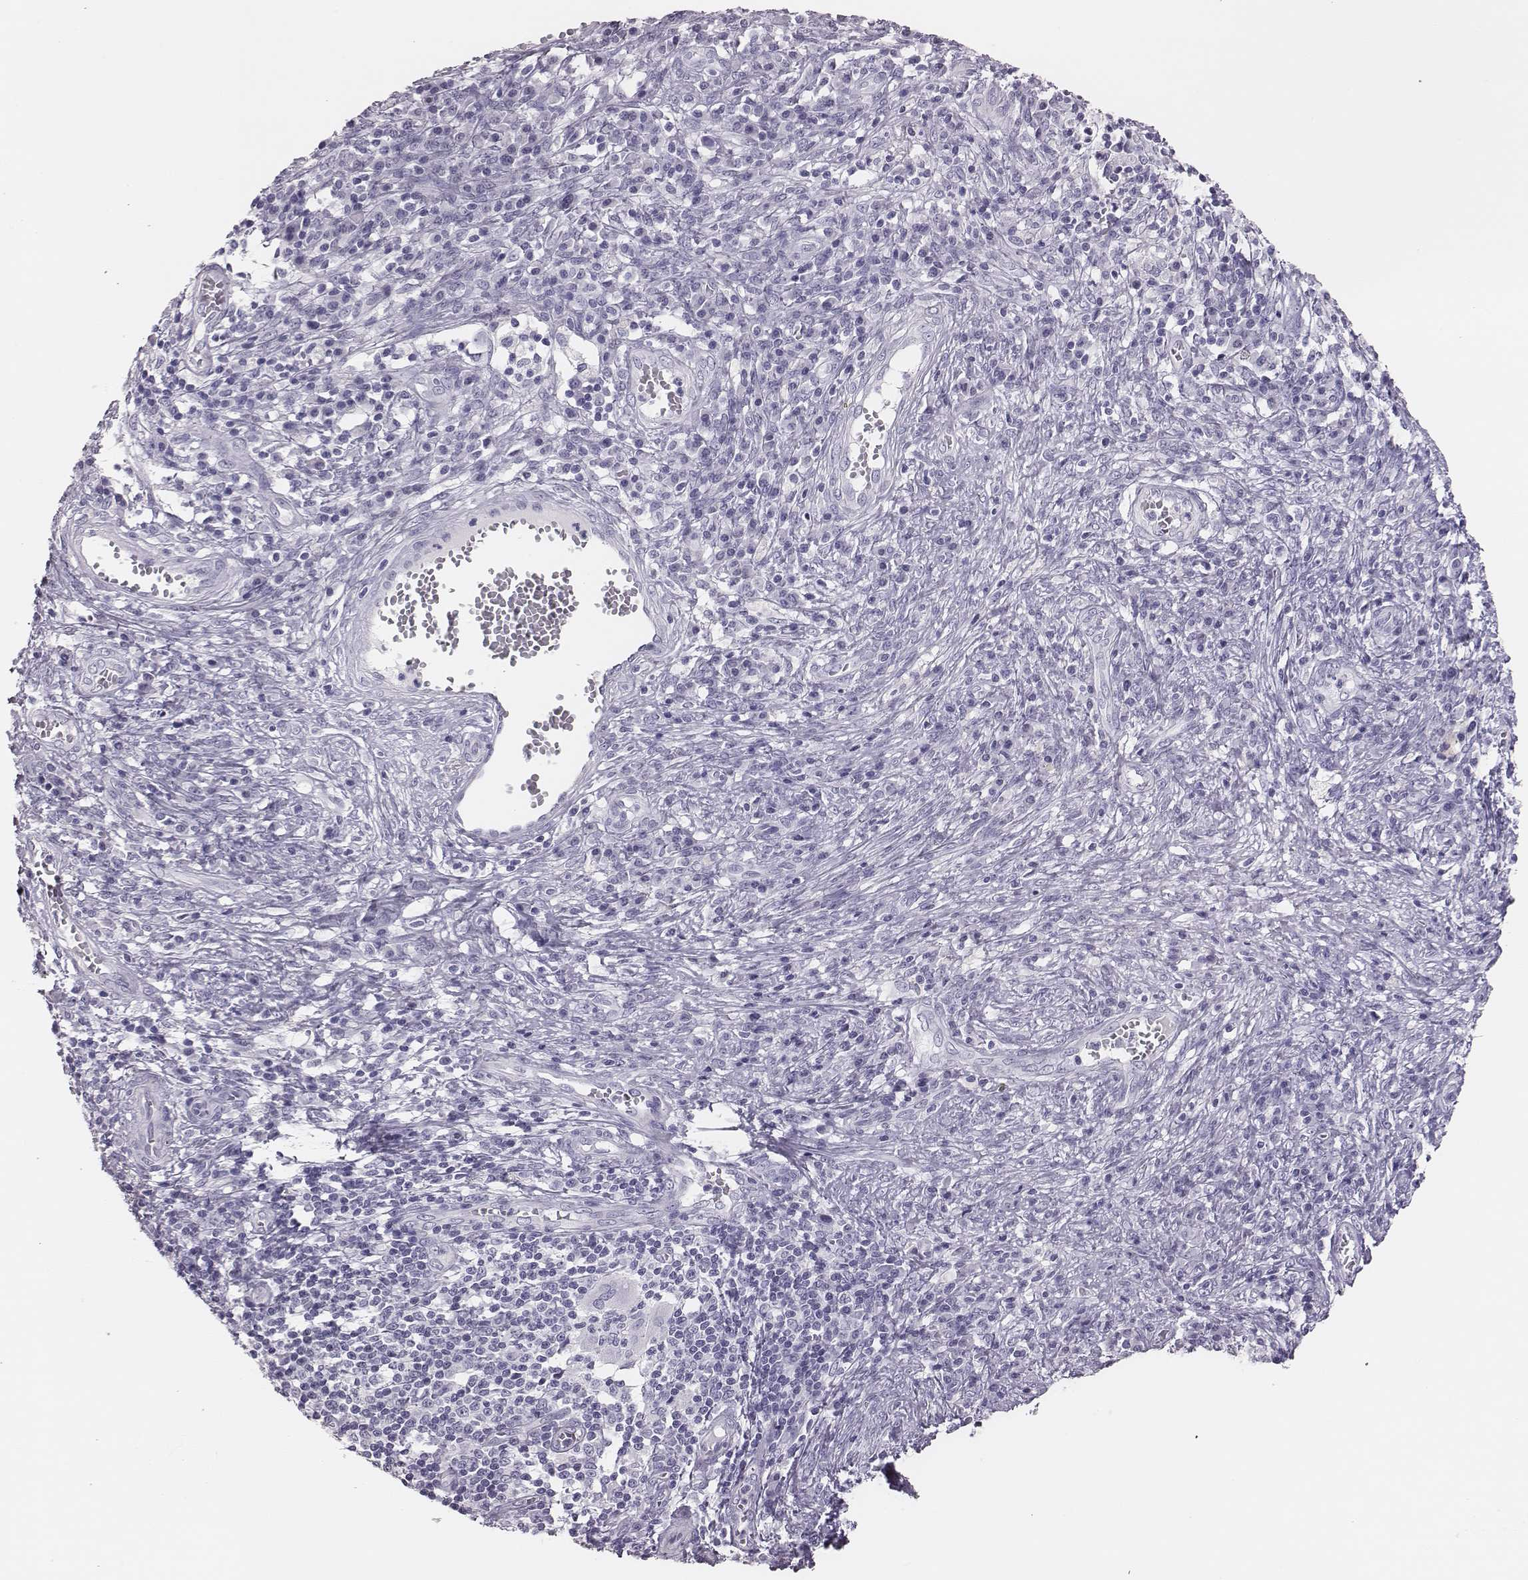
{"staining": {"intensity": "negative", "quantity": "none", "location": "none"}, "tissue": "cervical cancer", "cell_type": "Tumor cells", "image_type": "cancer", "snomed": [{"axis": "morphology", "description": "Squamous cell carcinoma, NOS"}, {"axis": "topography", "description": "Cervix"}], "caption": "An image of cervical squamous cell carcinoma stained for a protein exhibits no brown staining in tumor cells.", "gene": "H1-6", "patient": {"sex": "female", "age": 39}}